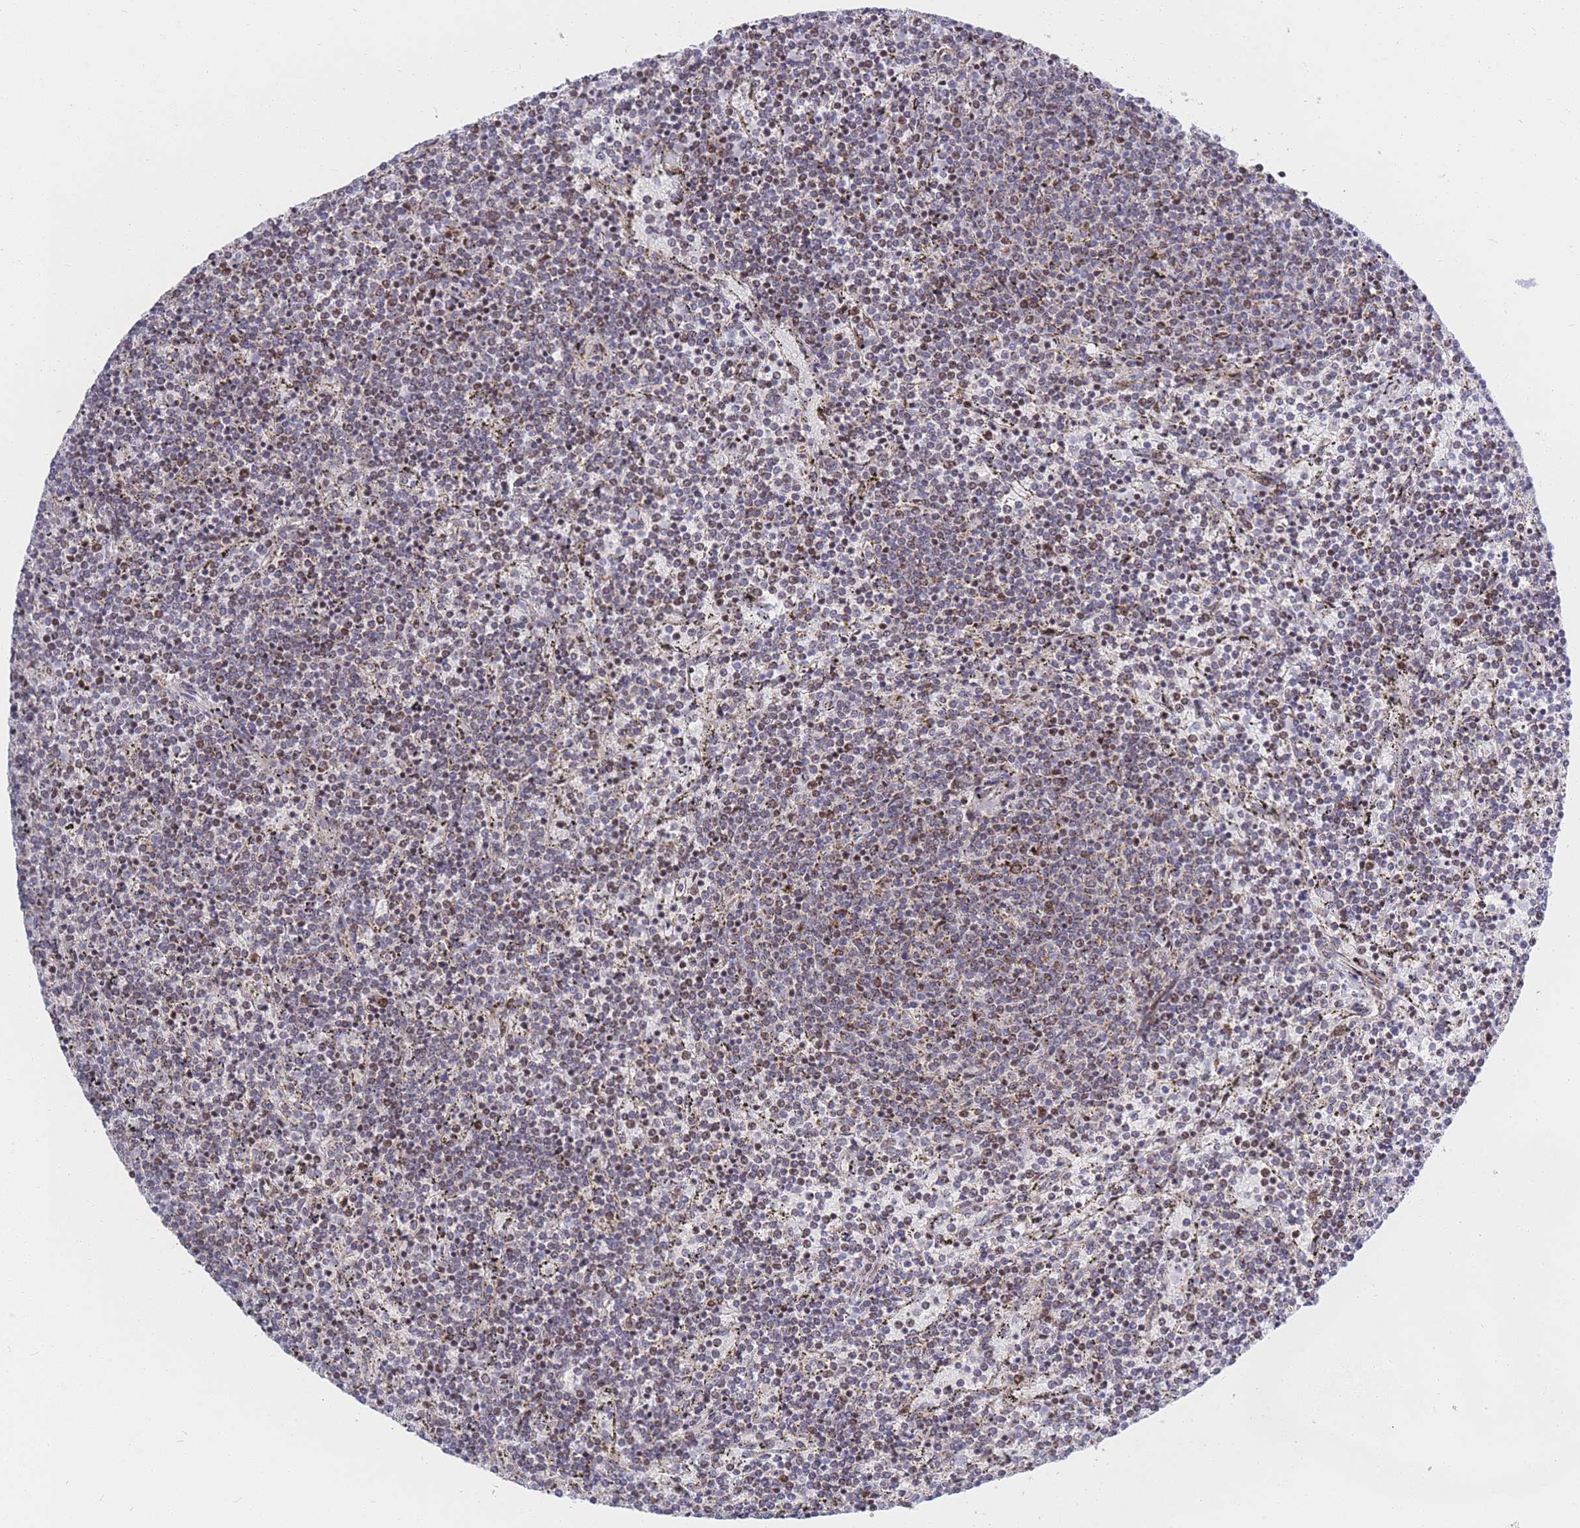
{"staining": {"intensity": "moderate", "quantity": "25%-75%", "location": "cytoplasmic/membranous,nuclear"}, "tissue": "lymphoma", "cell_type": "Tumor cells", "image_type": "cancer", "snomed": [{"axis": "morphology", "description": "Malignant lymphoma, non-Hodgkin's type, Low grade"}, {"axis": "topography", "description": "Spleen"}], "caption": "A micrograph of human lymphoma stained for a protein demonstrates moderate cytoplasmic/membranous and nuclear brown staining in tumor cells.", "gene": "MOB4", "patient": {"sex": "female", "age": 50}}